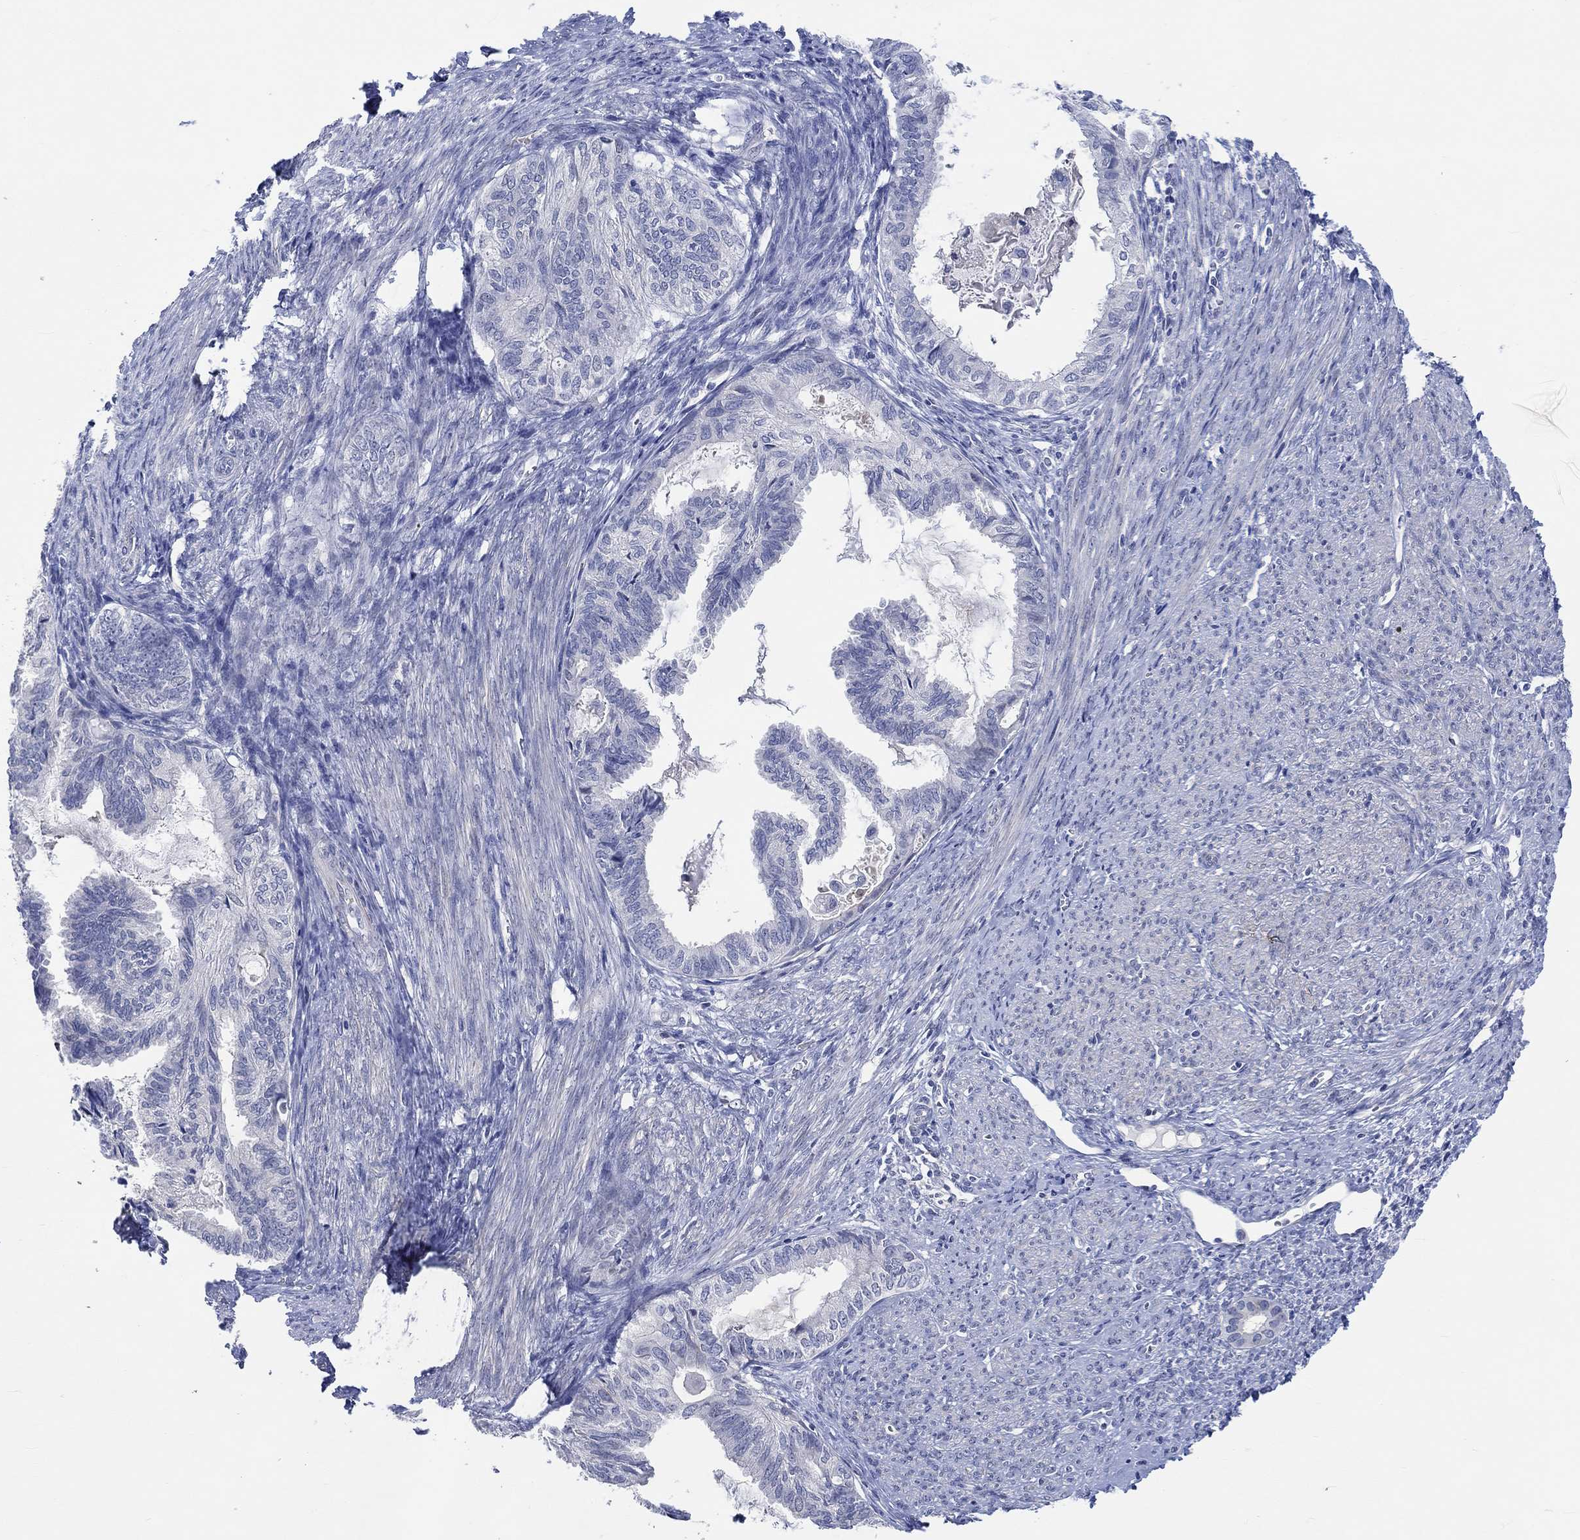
{"staining": {"intensity": "negative", "quantity": "none", "location": "none"}, "tissue": "endometrial cancer", "cell_type": "Tumor cells", "image_type": "cancer", "snomed": [{"axis": "morphology", "description": "Adenocarcinoma, NOS"}, {"axis": "topography", "description": "Endometrium"}], "caption": "High magnification brightfield microscopy of endometrial cancer (adenocarcinoma) stained with DAB (brown) and counterstained with hematoxylin (blue): tumor cells show no significant staining.", "gene": "DLK1", "patient": {"sex": "female", "age": 86}}